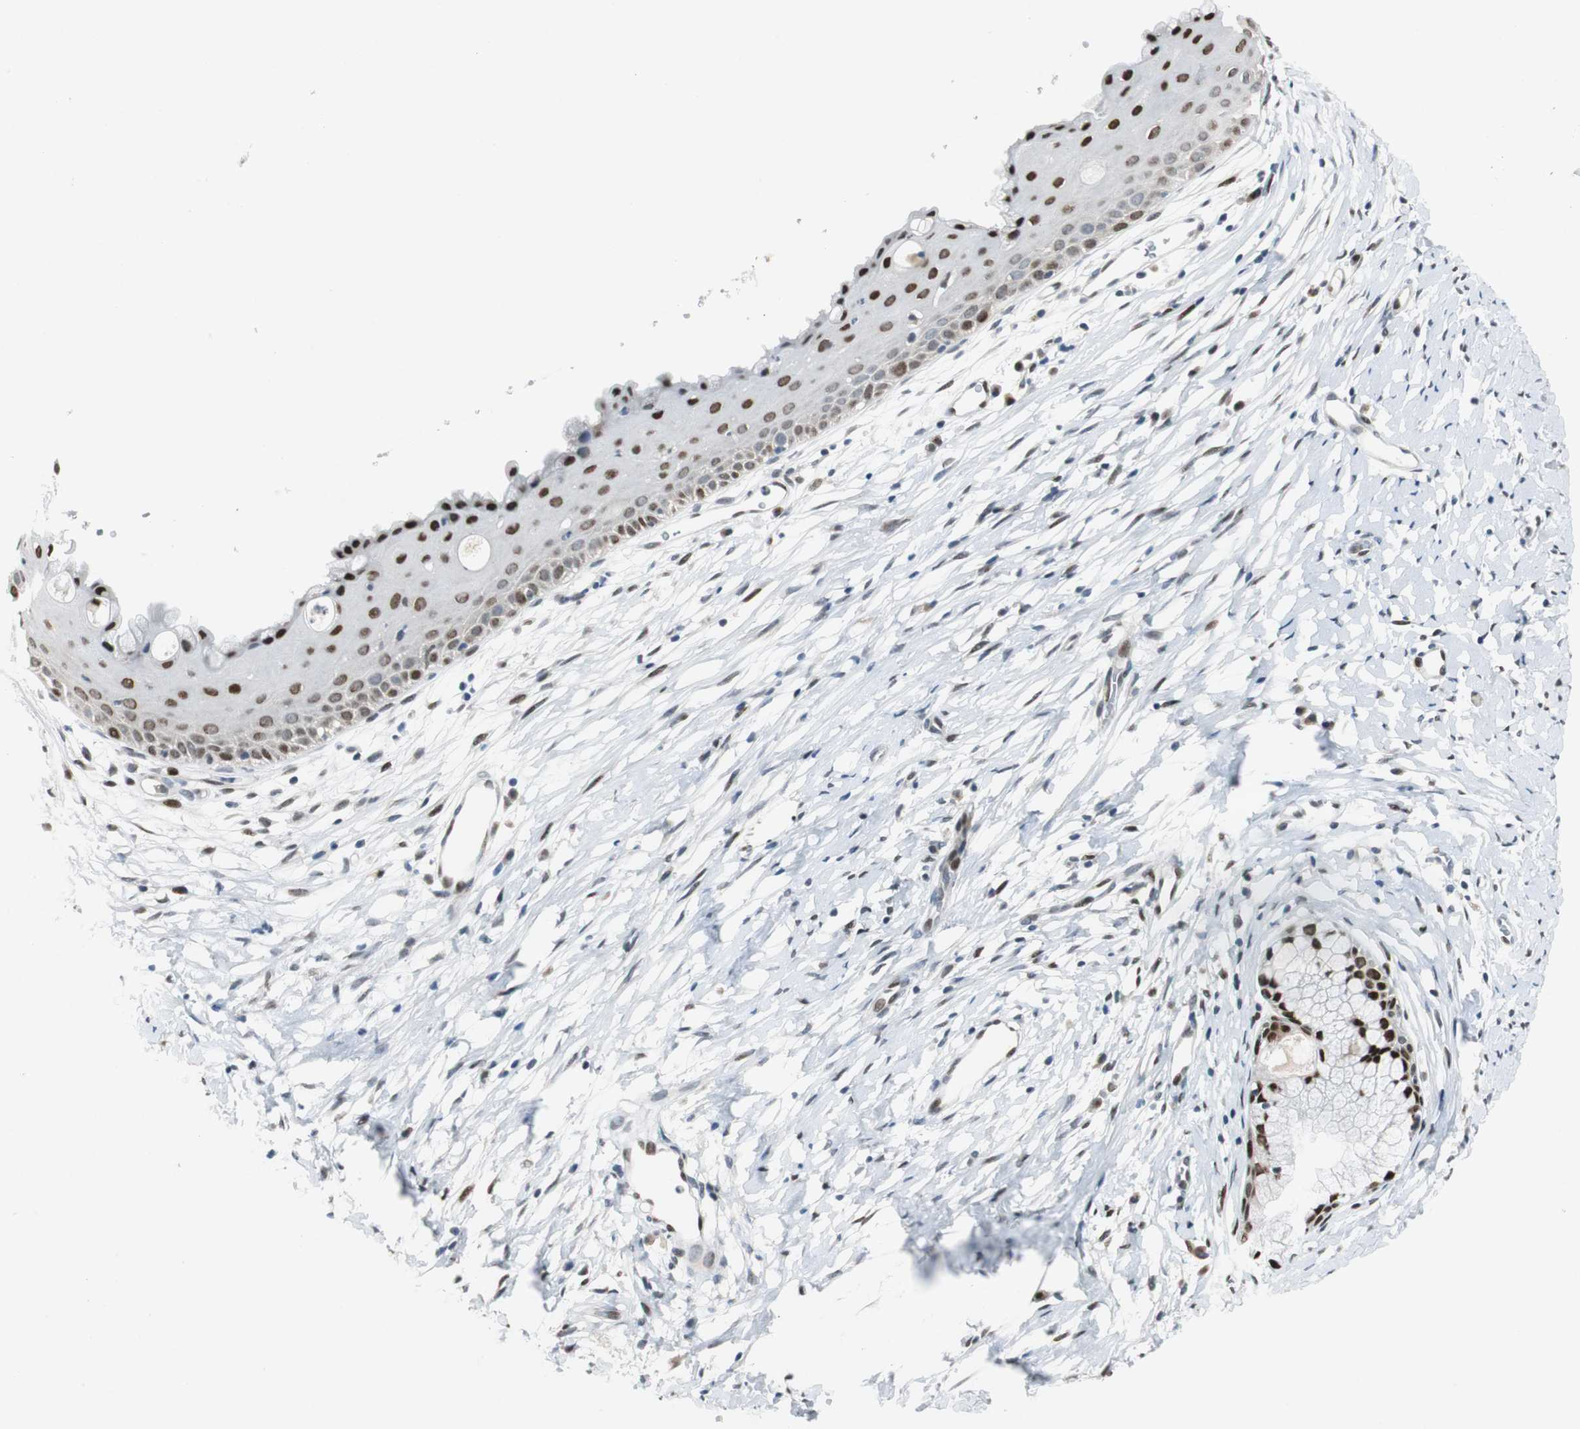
{"staining": {"intensity": "strong", "quantity": ">75%", "location": "nuclear"}, "tissue": "cervix", "cell_type": "Glandular cells", "image_type": "normal", "snomed": [{"axis": "morphology", "description": "Normal tissue, NOS"}, {"axis": "topography", "description": "Cervix"}], "caption": "Protein expression analysis of benign cervix demonstrates strong nuclear expression in approximately >75% of glandular cells.", "gene": "AJUBA", "patient": {"sex": "female", "age": 39}}